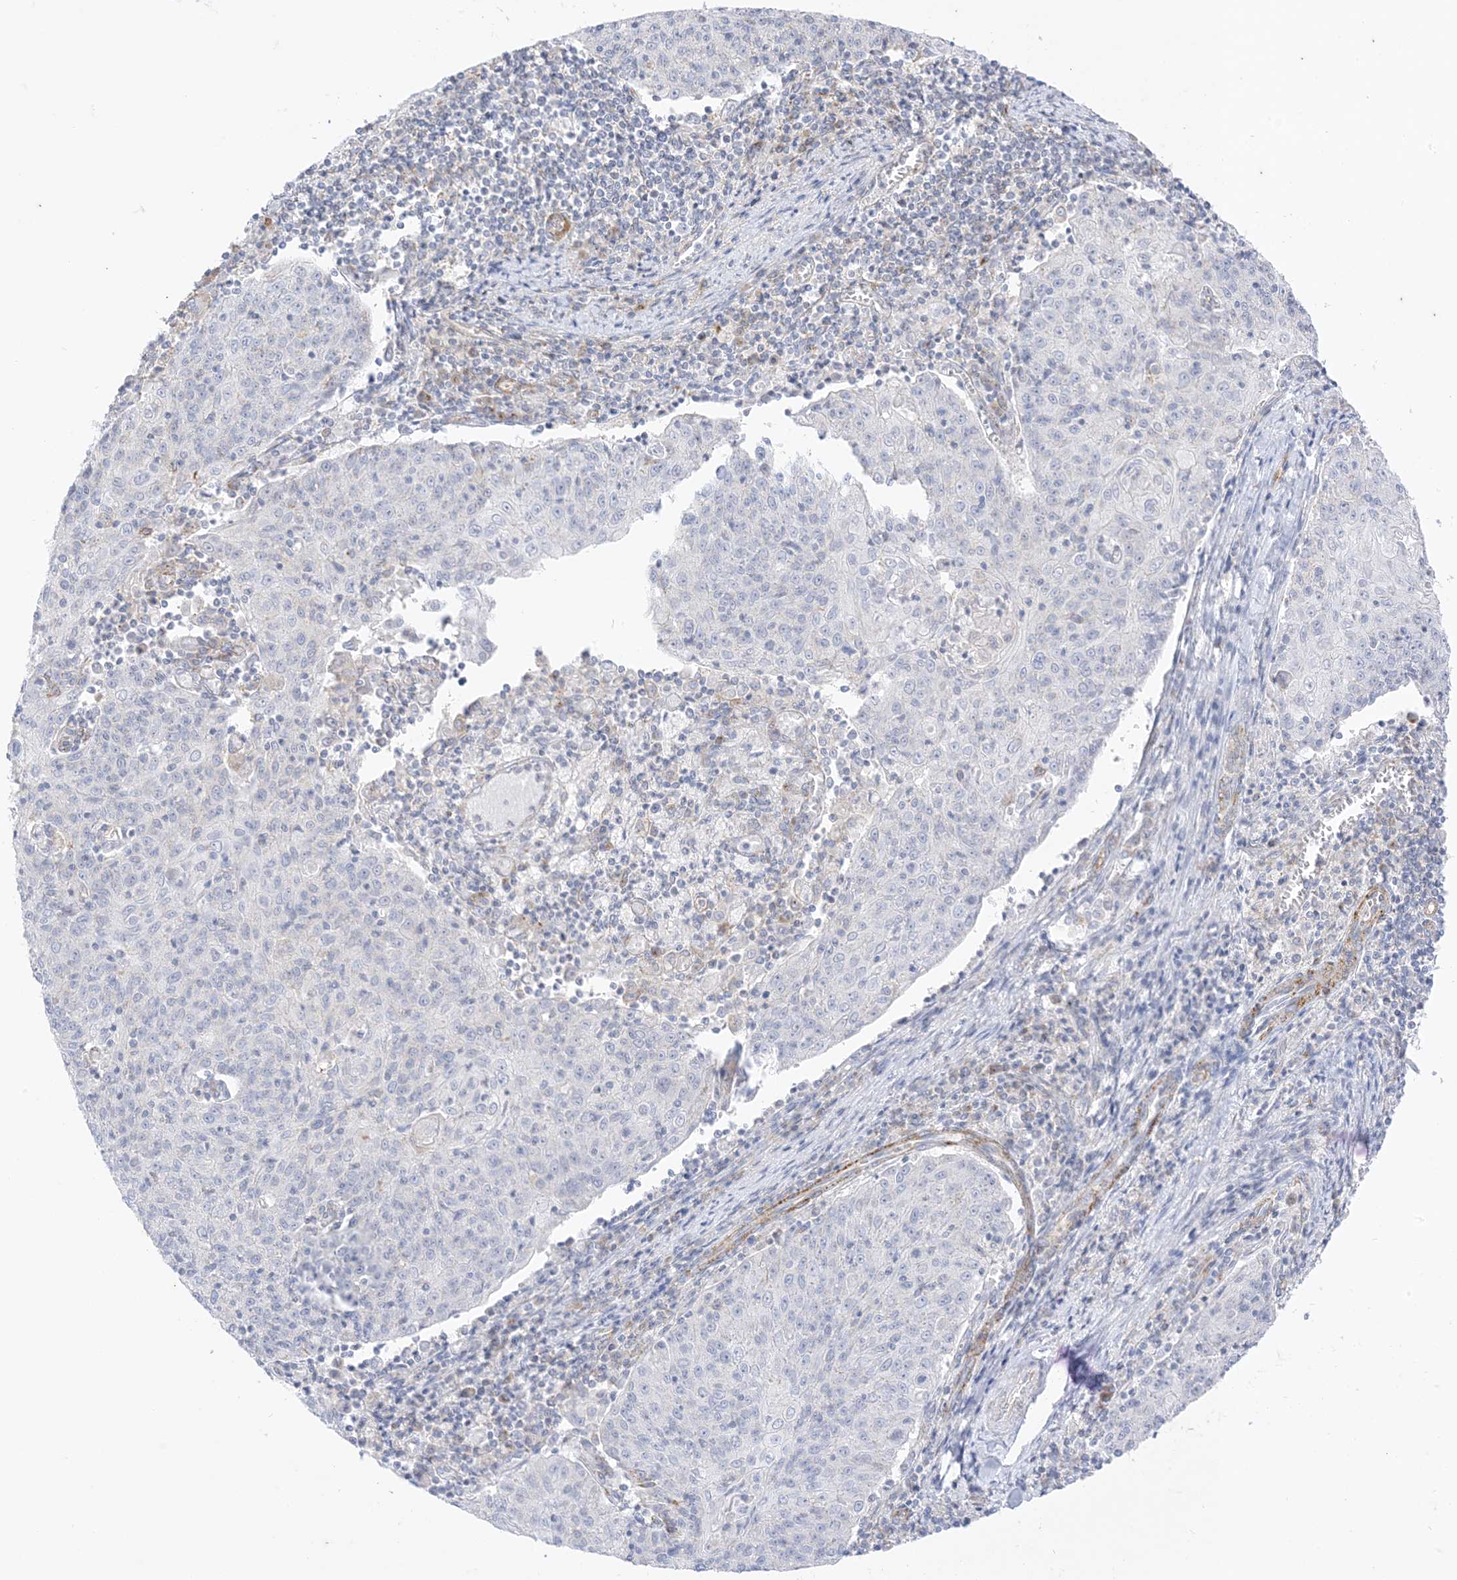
{"staining": {"intensity": "negative", "quantity": "none", "location": "none"}, "tissue": "cervical cancer", "cell_type": "Tumor cells", "image_type": "cancer", "snomed": [{"axis": "morphology", "description": "Squamous cell carcinoma, NOS"}, {"axis": "topography", "description": "Cervix"}], "caption": "The immunohistochemistry photomicrograph has no significant staining in tumor cells of cervical cancer tissue.", "gene": "RAC1", "patient": {"sex": "female", "age": 48}}